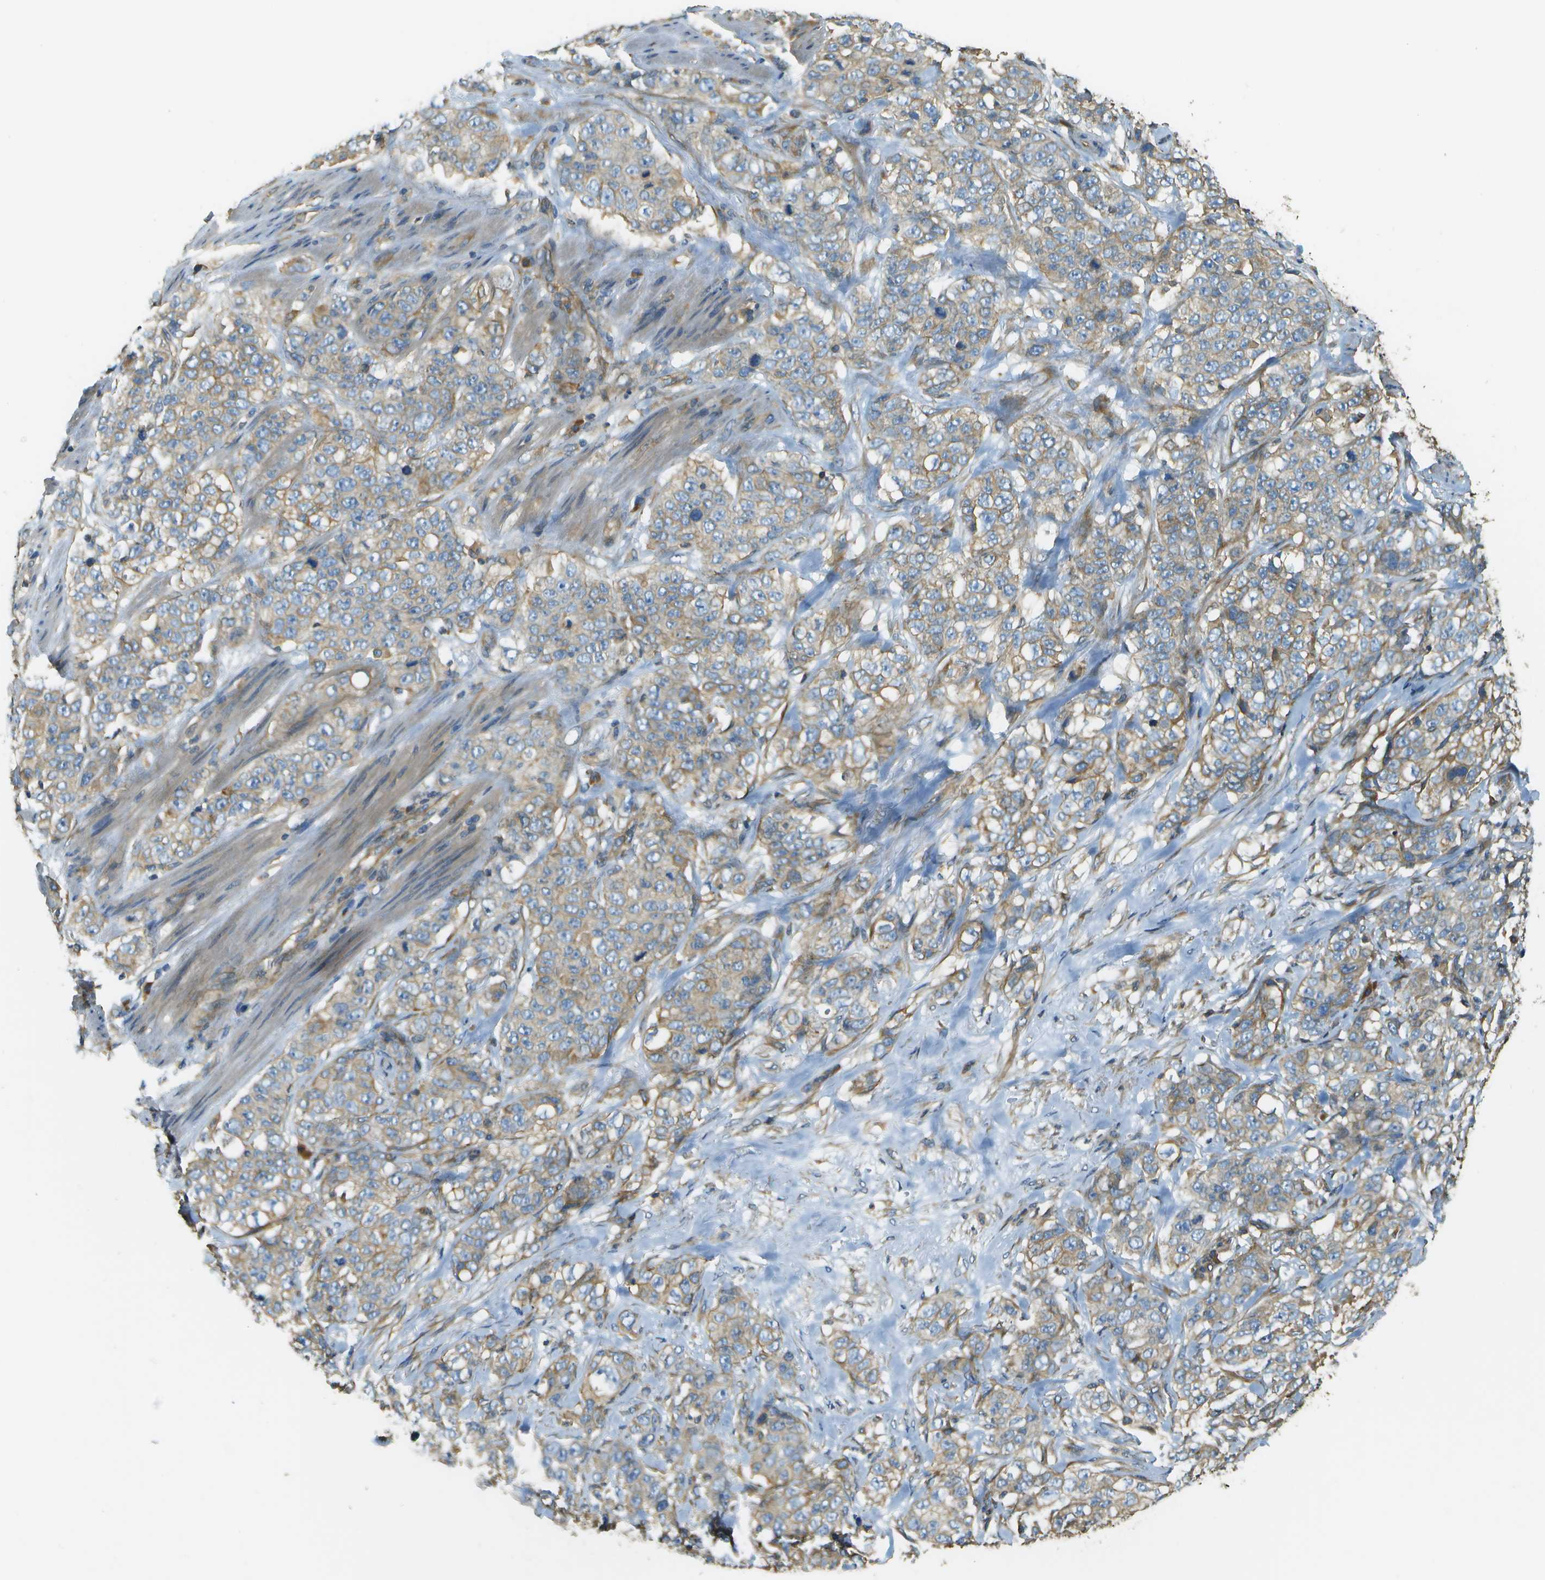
{"staining": {"intensity": "weak", "quantity": ">75%", "location": "cytoplasmic/membranous"}, "tissue": "stomach cancer", "cell_type": "Tumor cells", "image_type": "cancer", "snomed": [{"axis": "morphology", "description": "Adenocarcinoma, NOS"}, {"axis": "topography", "description": "Stomach"}], "caption": "Immunohistochemical staining of stomach cancer shows low levels of weak cytoplasmic/membranous protein positivity in about >75% of tumor cells. (Stains: DAB in brown, nuclei in blue, Microscopy: brightfield microscopy at high magnification).", "gene": "DNAJB11", "patient": {"sex": "male", "age": 48}}